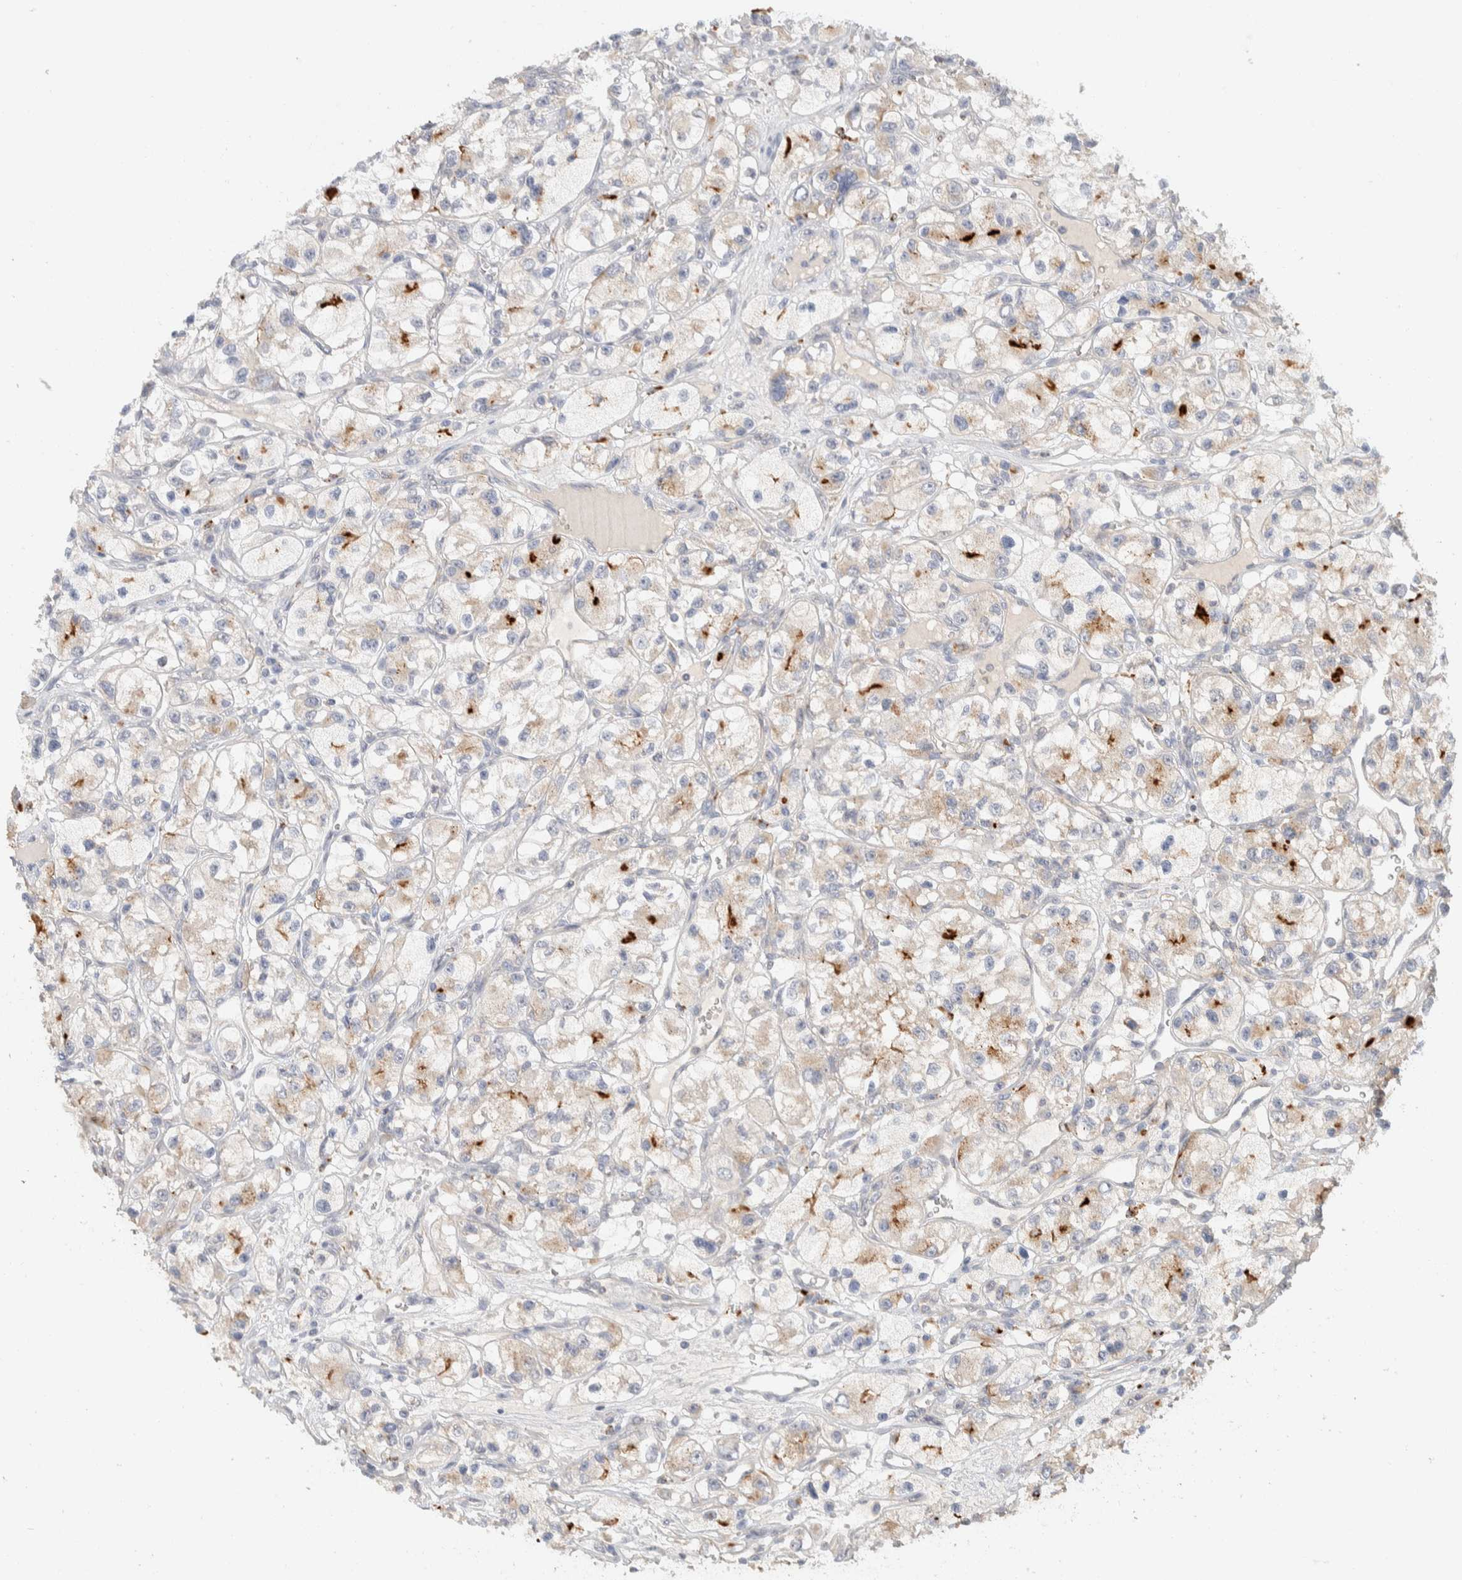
{"staining": {"intensity": "weak", "quantity": "25%-75%", "location": "cytoplasmic/membranous"}, "tissue": "renal cancer", "cell_type": "Tumor cells", "image_type": "cancer", "snomed": [{"axis": "morphology", "description": "Adenocarcinoma, NOS"}, {"axis": "topography", "description": "Kidney"}], "caption": "IHC (DAB) staining of adenocarcinoma (renal) demonstrates weak cytoplasmic/membranous protein staining in approximately 25%-75% of tumor cells. (Brightfield microscopy of DAB IHC at high magnification).", "gene": "GCLM", "patient": {"sex": "female", "age": 57}}